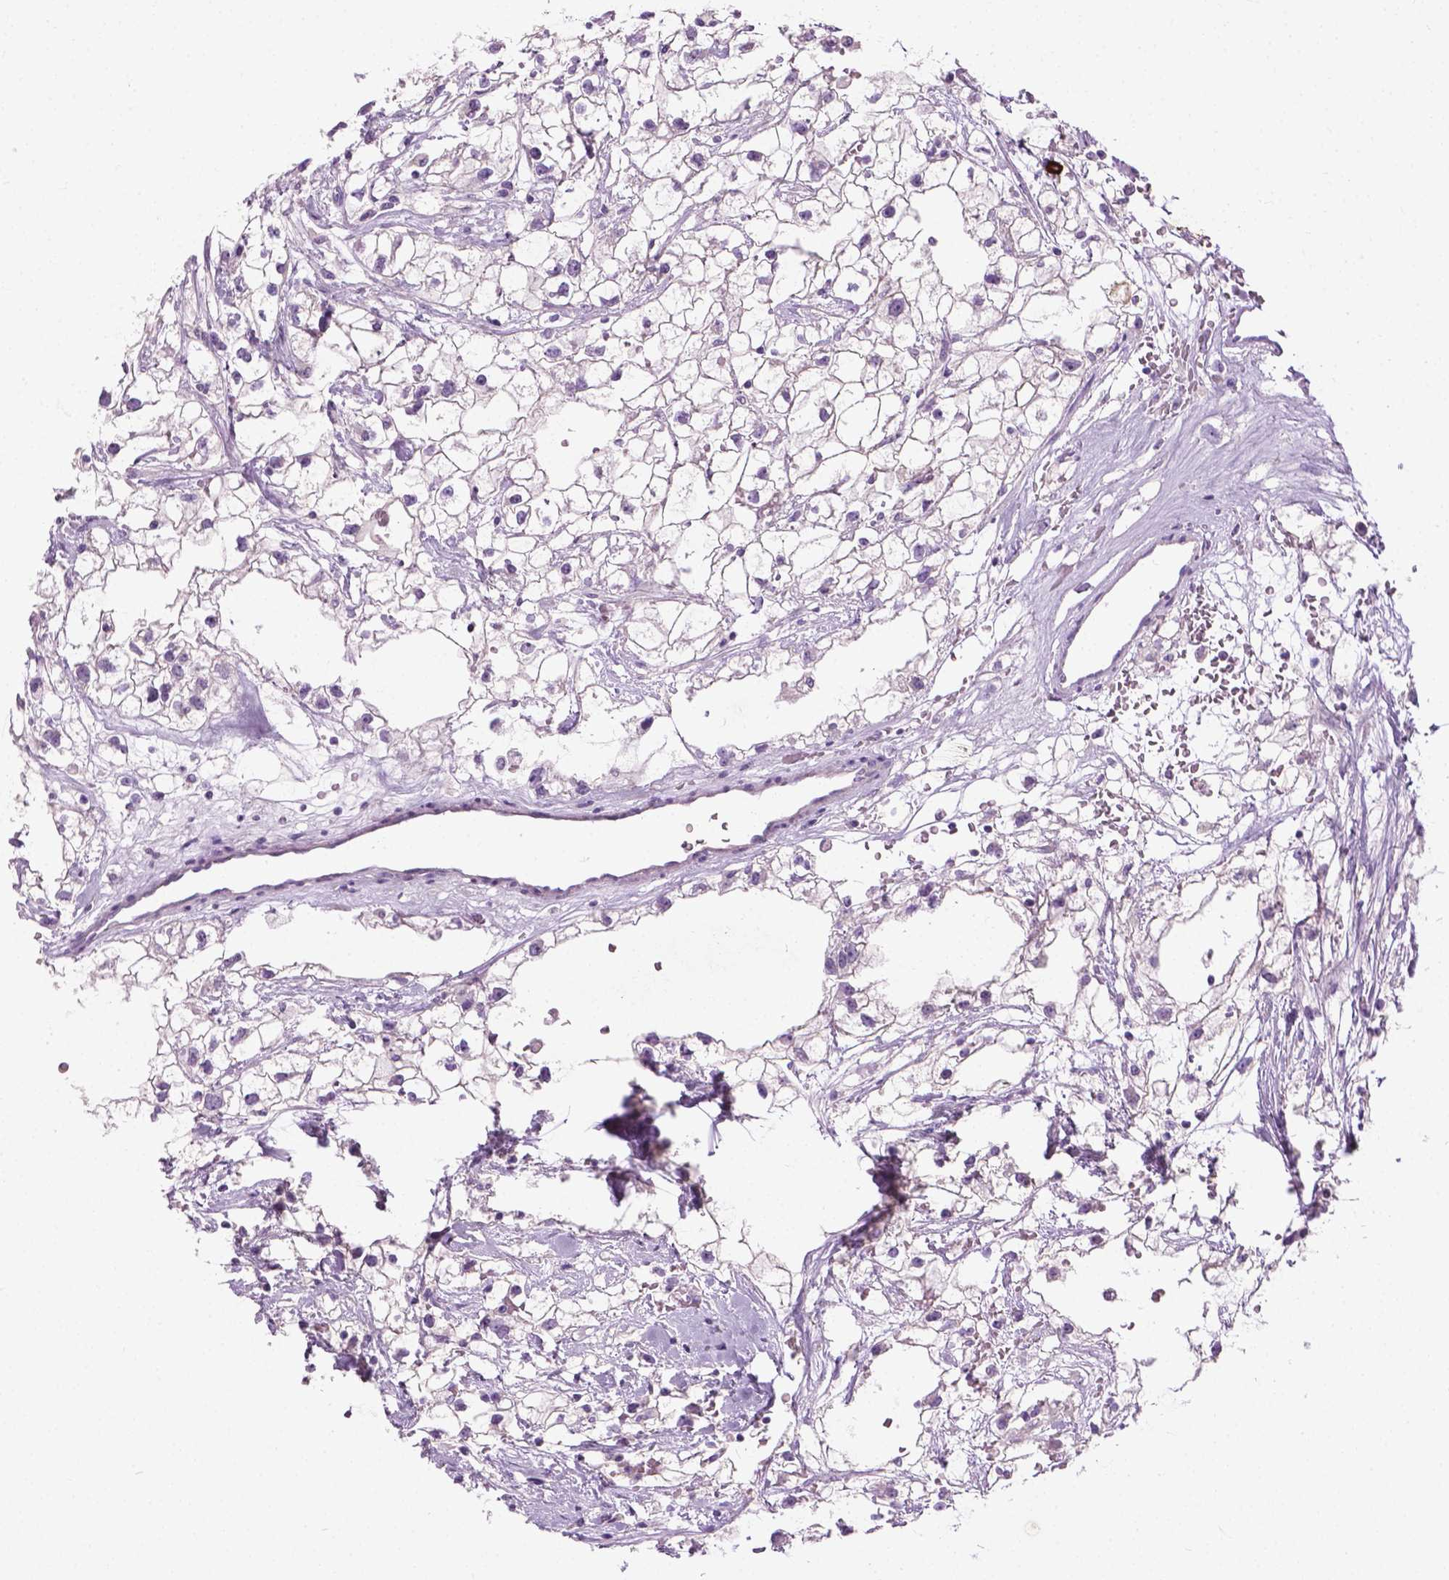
{"staining": {"intensity": "negative", "quantity": "none", "location": "none"}, "tissue": "renal cancer", "cell_type": "Tumor cells", "image_type": "cancer", "snomed": [{"axis": "morphology", "description": "Adenocarcinoma, NOS"}, {"axis": "topography", "description": "Kidney"}], "caption": "High magnification brightfield microscopy of renal adenocarcinoma stained with DAB (3,3'-diaminobenzidine) (brown) and counterstained with hematoxylin (blue): tumor cells show no significant staining.", "gene": "SPECC1L", "patient": {"sex": "male", "age": 59}}